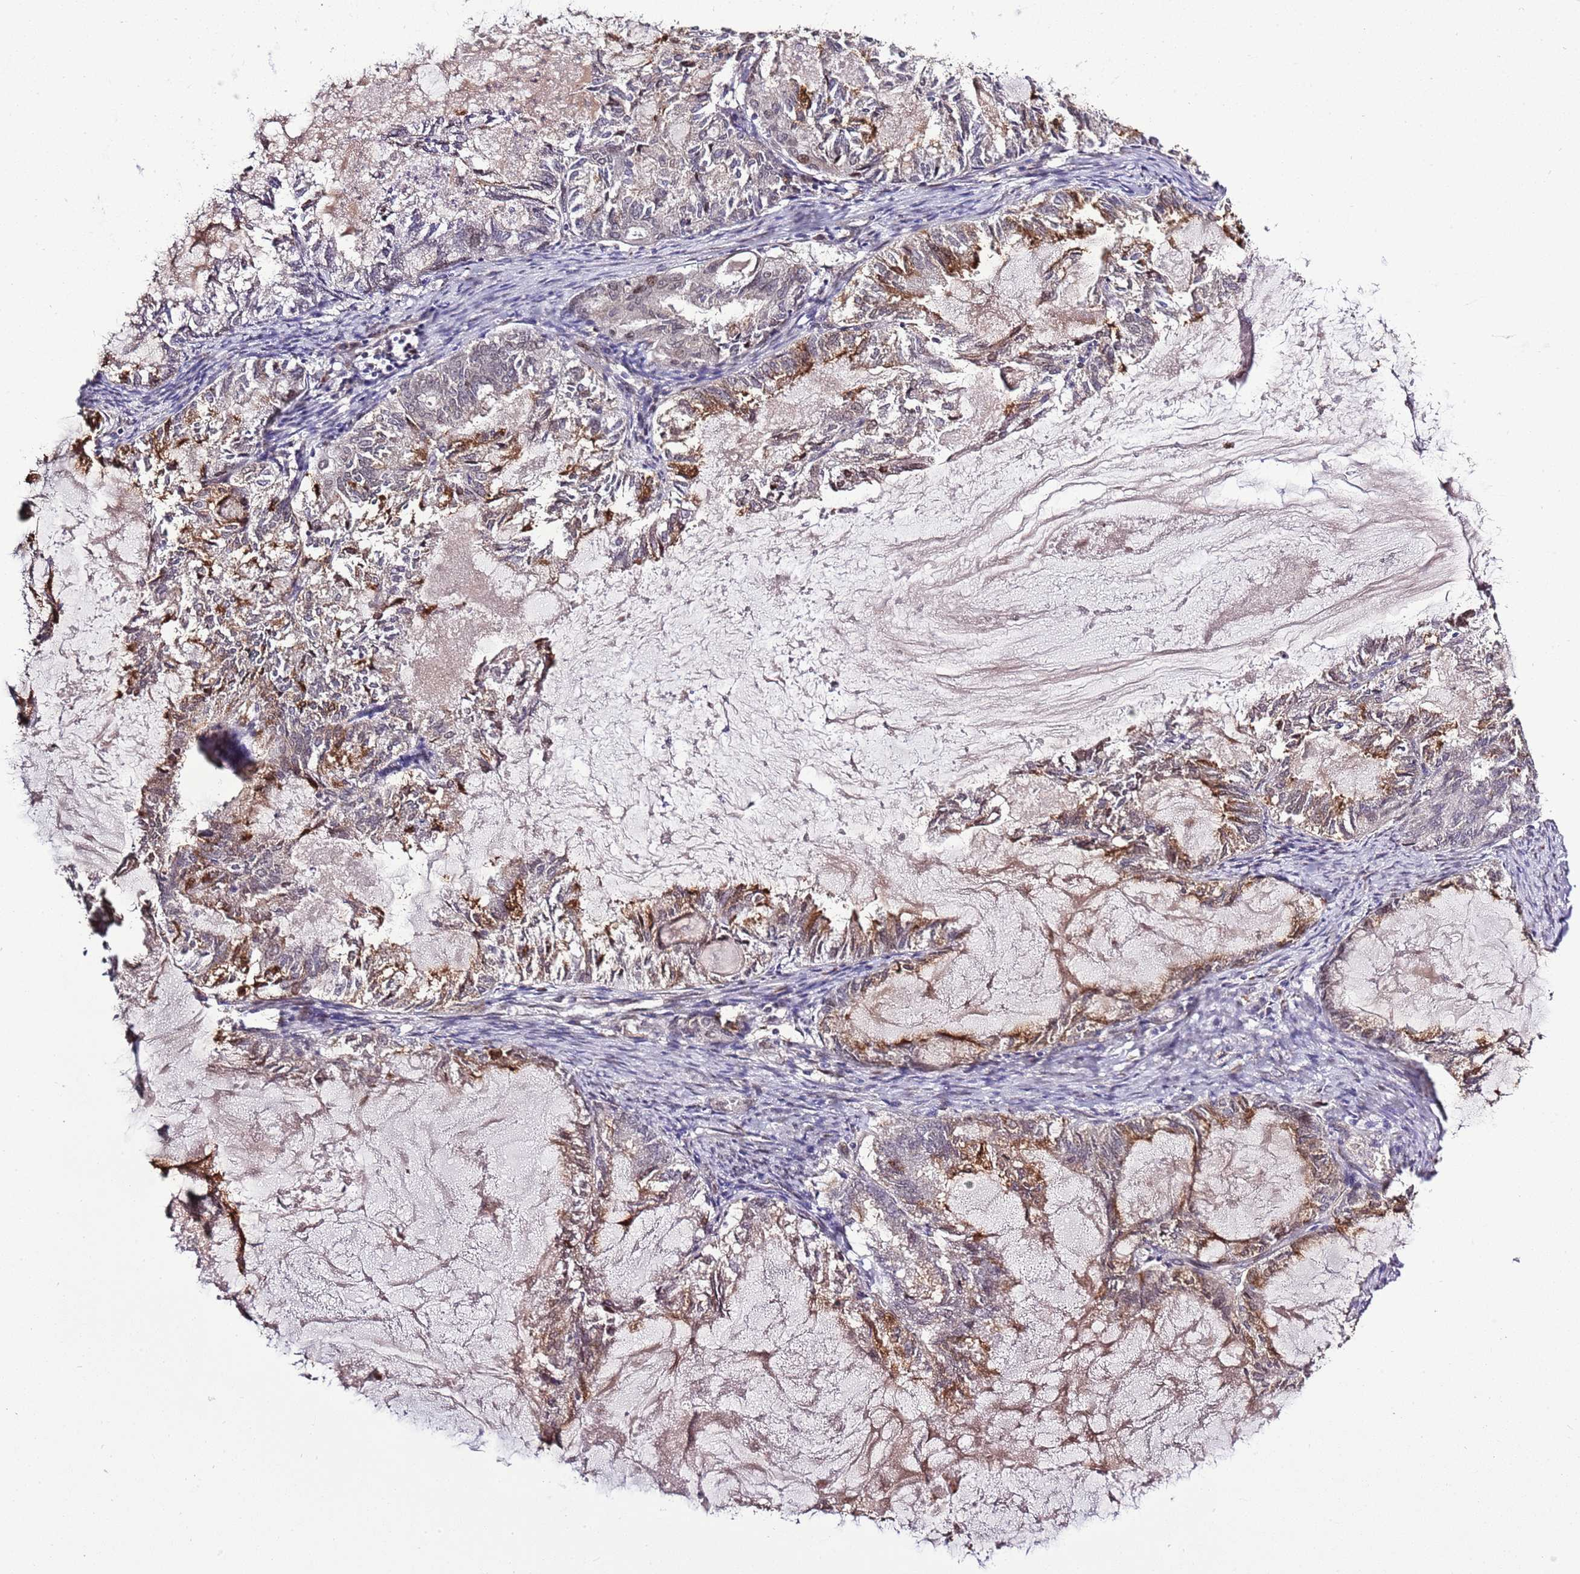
{"staining": {"intensity": "moderate", "quantity": "25%-75%", "location": "cytoplasmic/membranous,nuclear"}, "tissue": "endometrial cancer", "cell_type": "Tumor cells", "image_type": "cancer", "snomed": [{"axis": "morphology", "description": "Adenocarcinoma, NOS"}, {"axis": "topography", "description": "Endometrium"}], "caption": "IHC histopathology image of neoplastic tissue: endometrial adenocarcinoma stained using immunohistochemistry (IHC) demonstrates medium levels of moderate protein expression localized specifically in the cytoplasmic/membranous and nuclear of tumor cells, appearing as a cytoplasmic/membranous and nuclear brown color.", "gene": "ZNF665", "patient": {"sex": "female", "age": 86}}